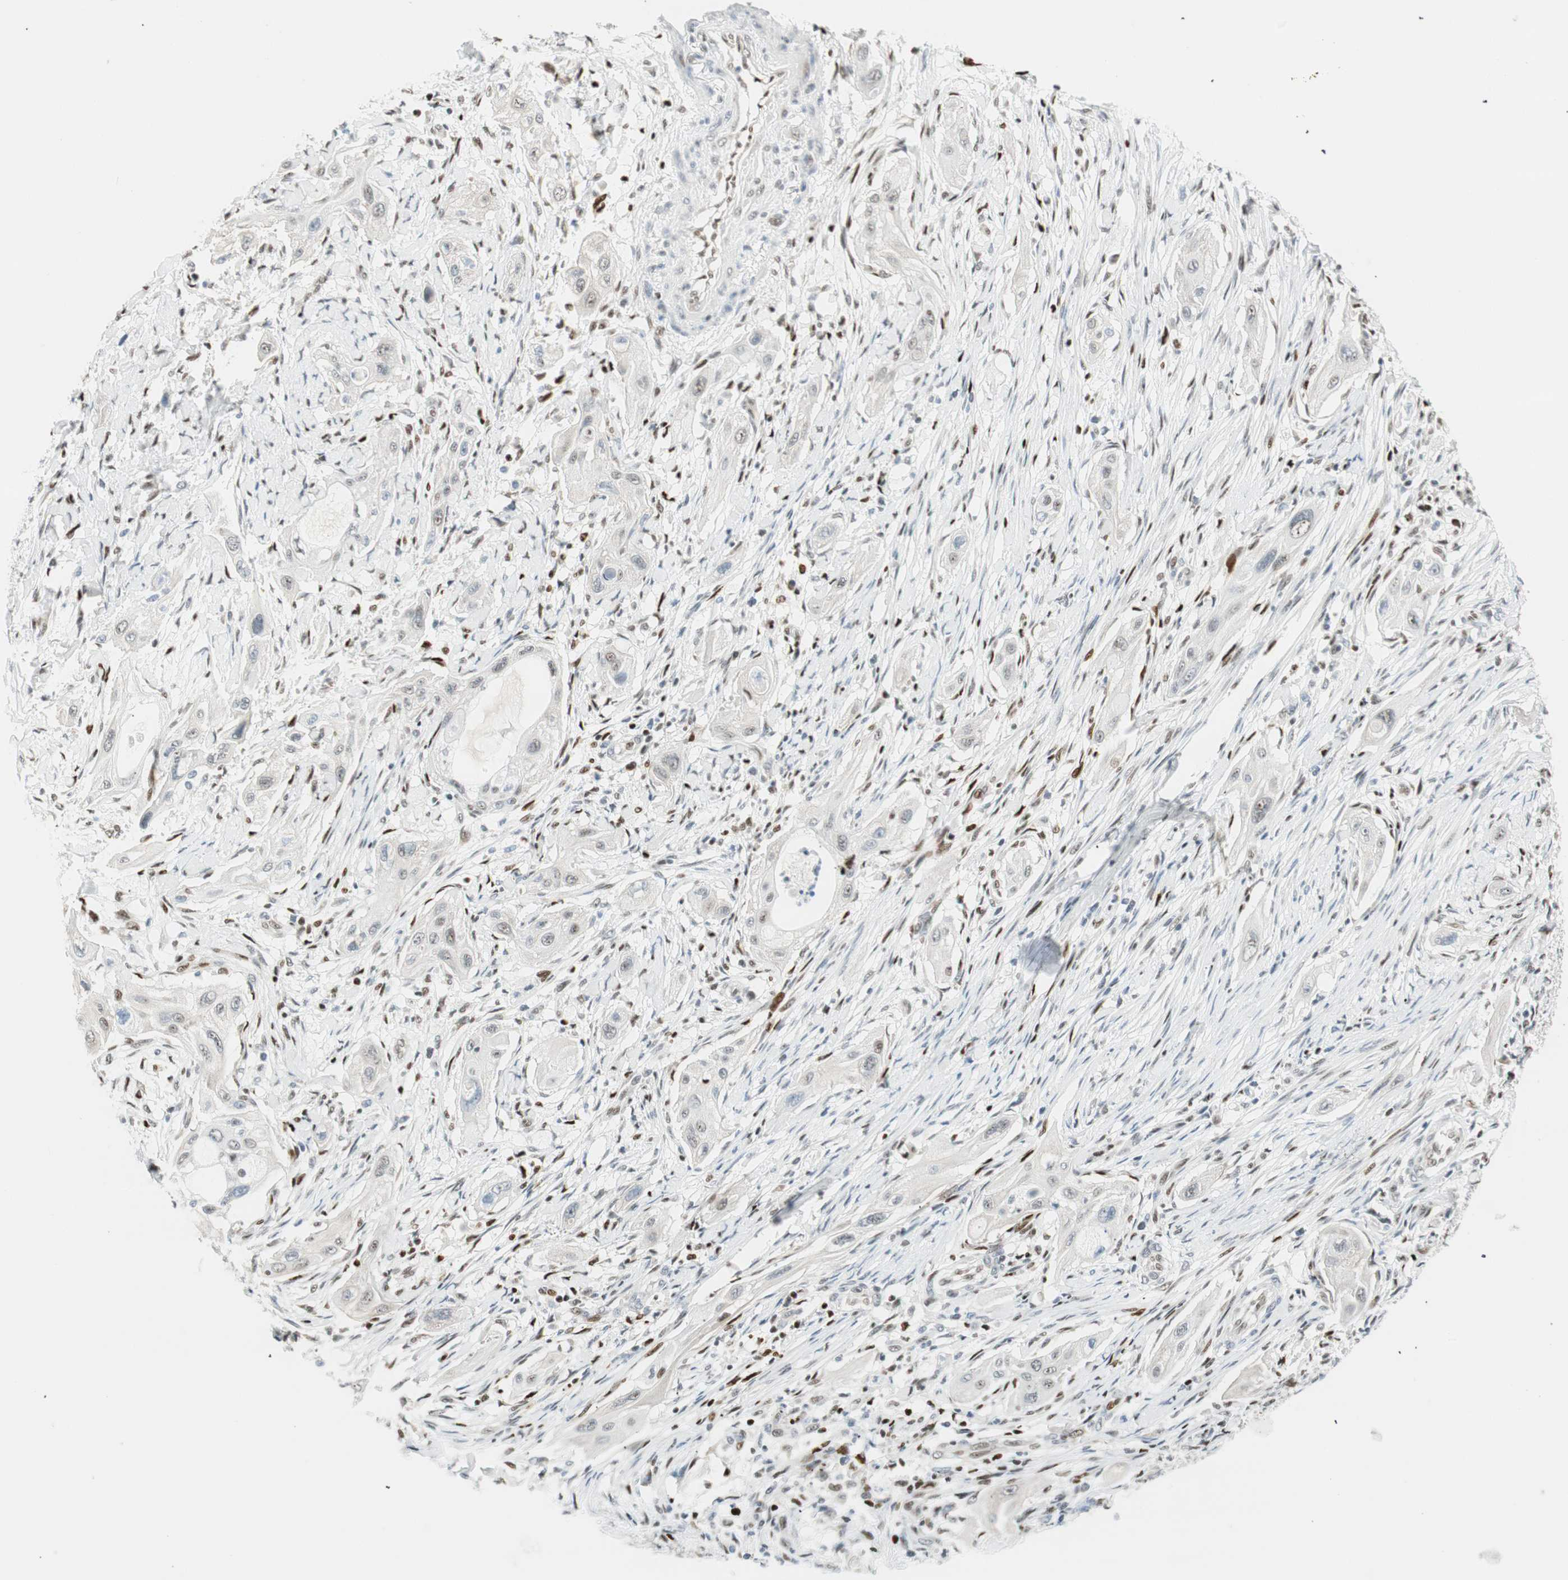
{"staining": {"intensity": "weak", "quantity": "<25%", "location": "nuclear"}, "tissue": "lung cancer", "cell_type": "Tumor cells", "image_type": "cancer", "snomed": [{"axis": "morphology", "description": "Squamous cell carcinoma, NOS"}, {"axis": "topography", "description": "Lung"}], "caption": "Human squamous cell carcinoma (lung) stained for a protein using immunohistochemistry (IHC) demonstrates no expression in tumor cells.", "gene": "MSX2", "patient": {"sex": "female", "age": 47}}